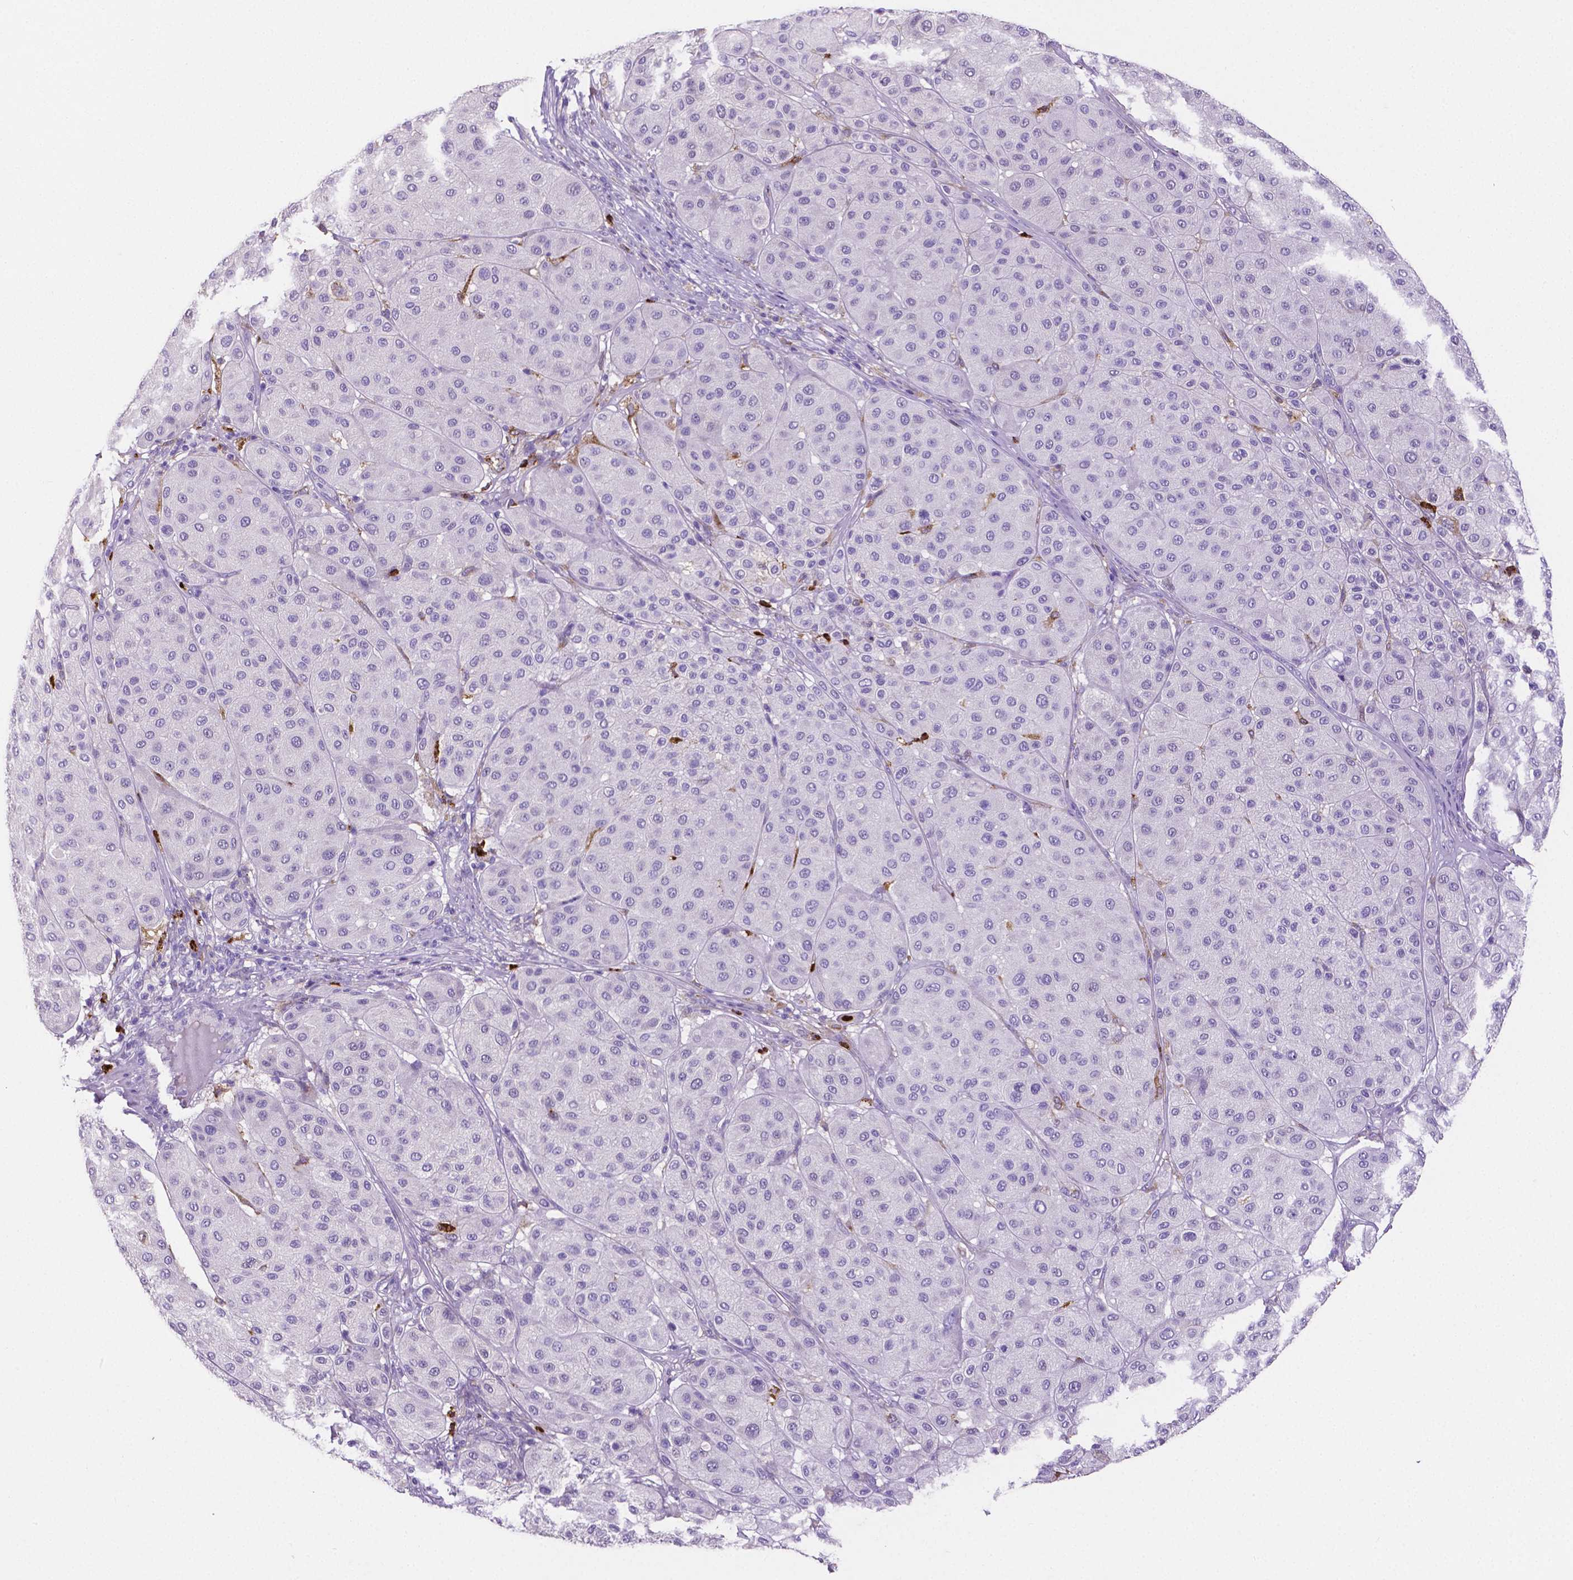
{"staining": {"intensity": "negative", "quantity": "none", "location": "none"}, "tissue": "melanoma", "cell_type": "Tumor cells", "image_type": "cancer", "snomed": [{"axis": "morphology", "description": "Malignant melanoma, Metastatic site"}, {"axis": "topography", "description": "Smooth muscle"}], "caption": "IHC micrograph of melanoma stained for a protein (brown), which displays no expression in tumor cells.", "gene": "MMP9", "patient": {"sex": "male", "age": 41}}